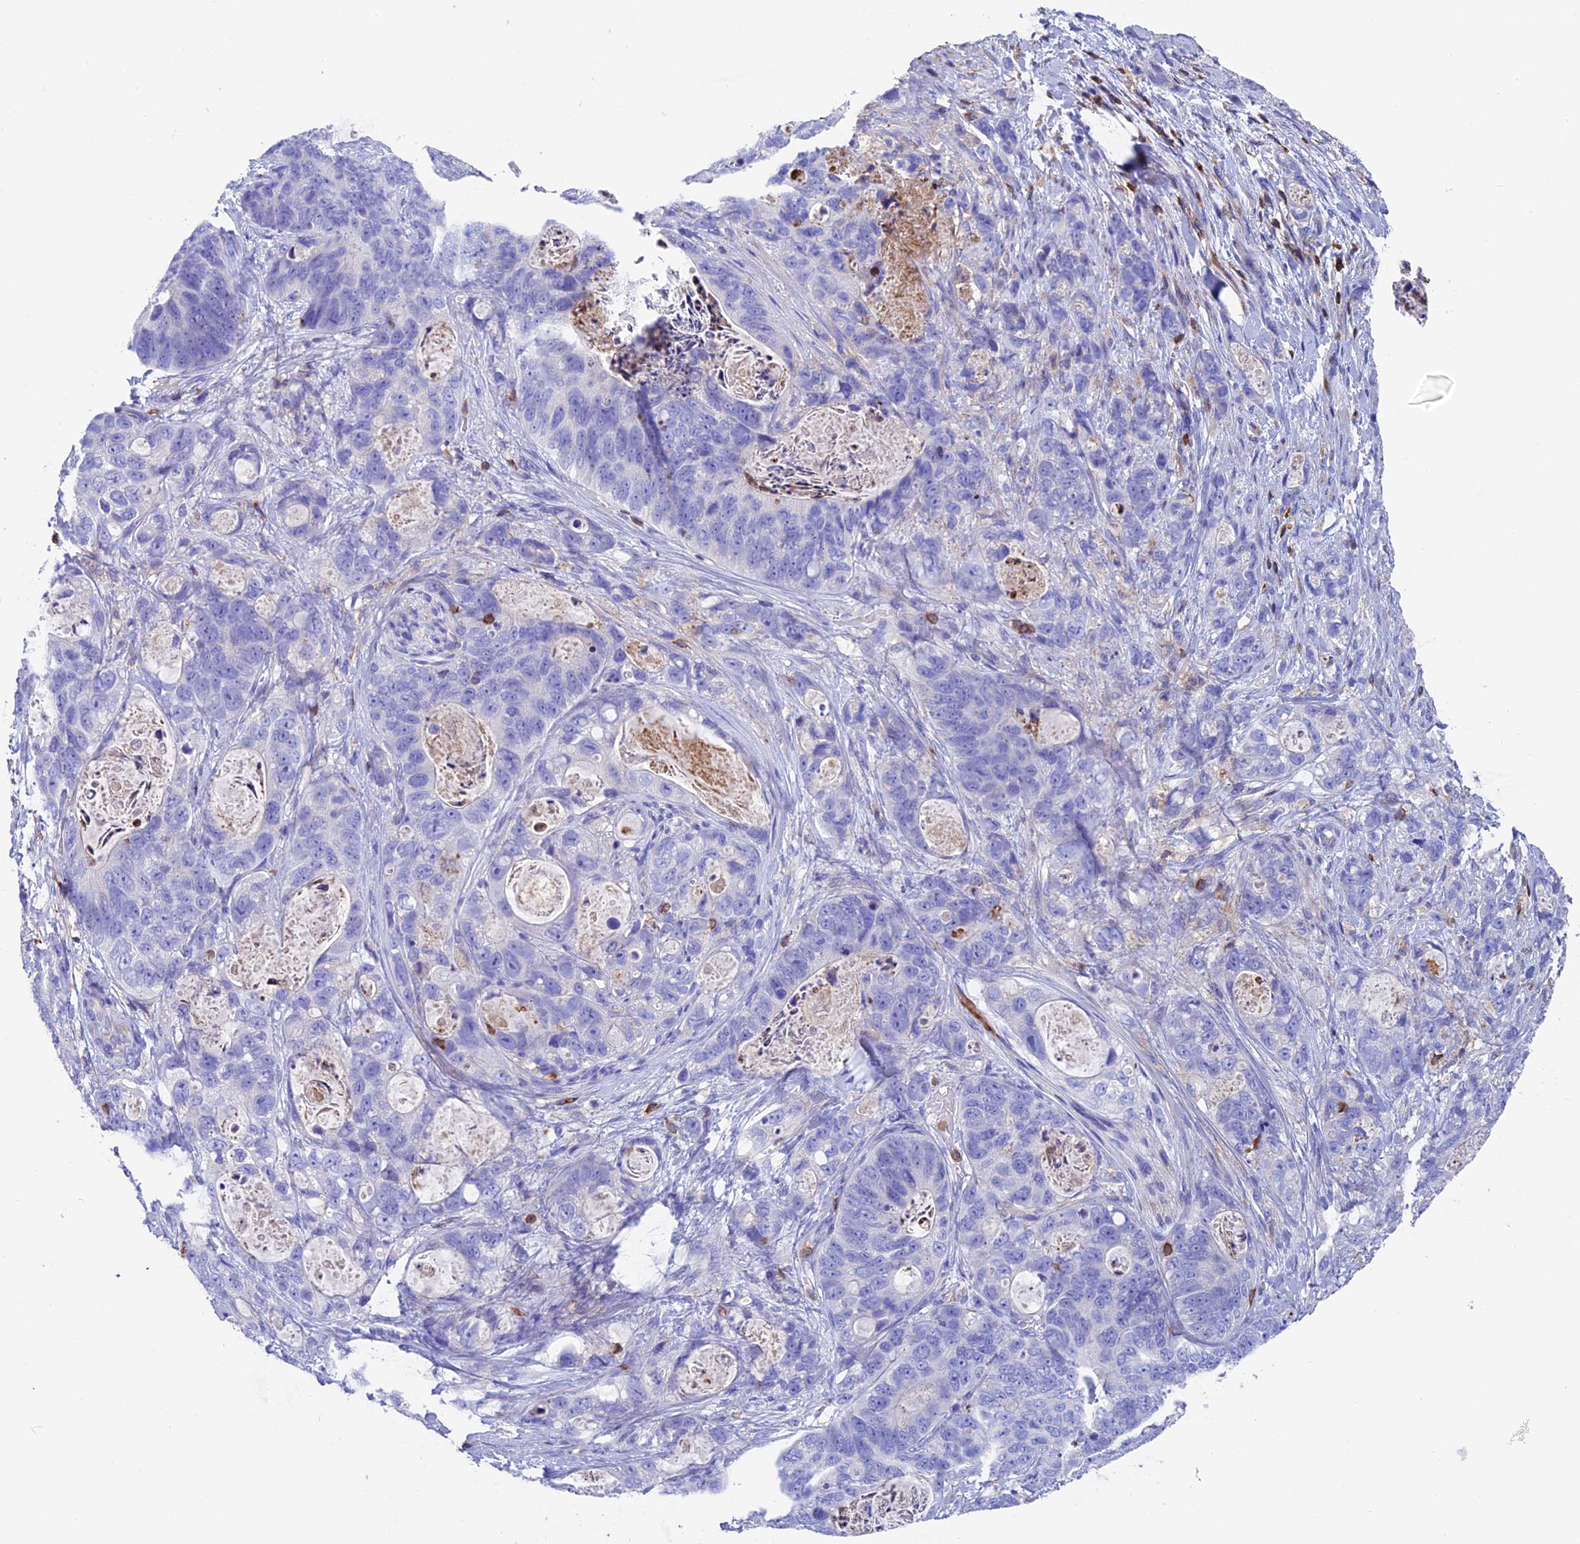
{"staining": {"intensity": "negative", "quantity": "none", "location": "none"}, "tissue": "stomach cancer", "cell_type": "Tumor cells", "image_type": "cancer", "snomed": [{"axis": "morphology", "description": "Normal tissue, NOS"}, {"axis": "morphology", "description": "Adenocarcinoma, NOS"}, {"axis": "topography", "description": "Stomach"}], "caption": "There is no significant expression in tumor cells of adenocarcinoma (stomach).", "gene": "ADAT1", "patient": {"sex": "female", "age": 89}}